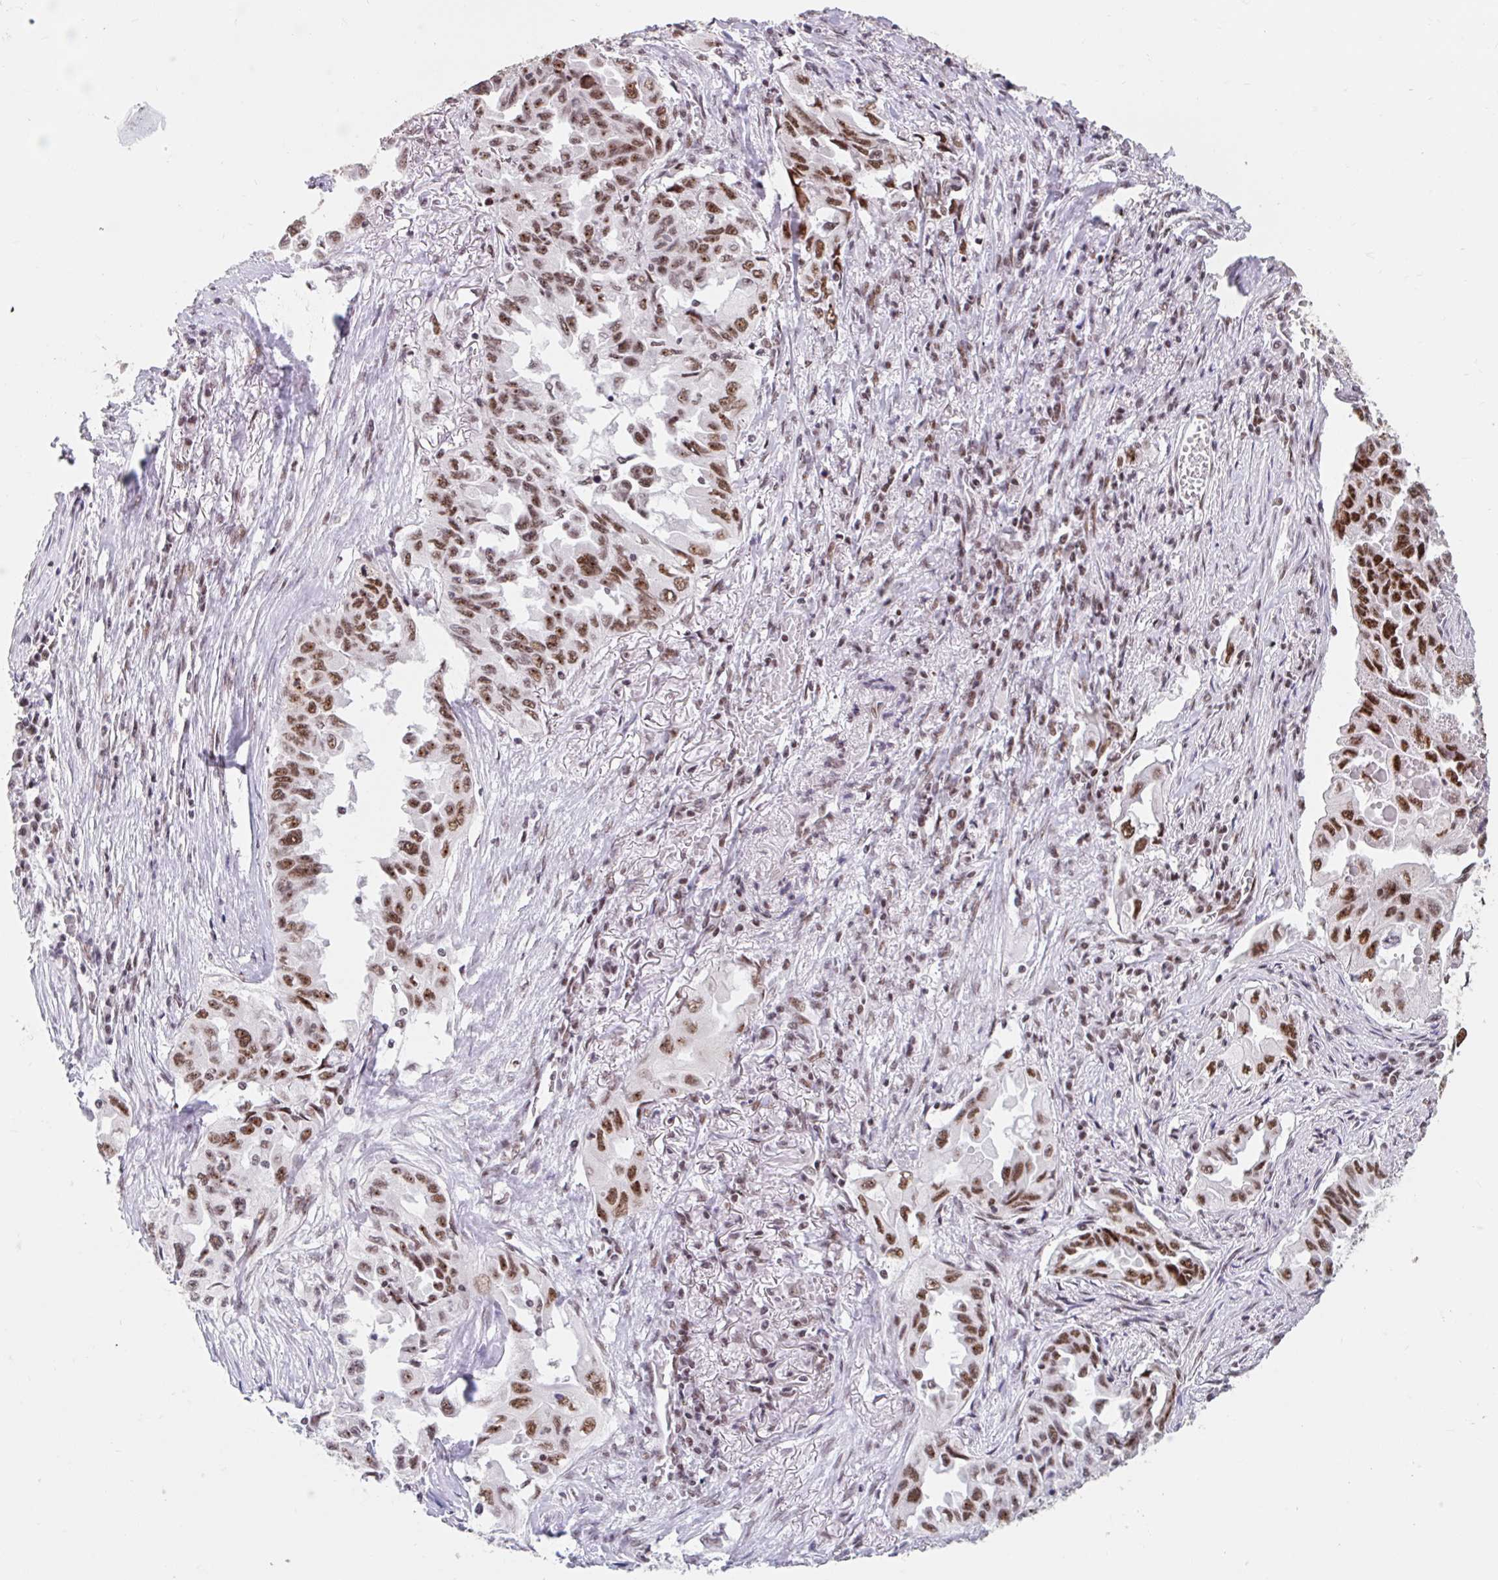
{"staining": {"intensity": "moderate", "quantity": ">75%", "location": "nuclear"}, "tissue": "lung cancer", "cell_type": "Tumor cells", "image_type": "cancer", "snomed": [{"axis": "morphology", "description": "Adenocarcinoma, NOS"}, {"axis": "topography", "description": "Lung"}], "caption": "Immunohistochemical staining of human lung cancer (adenocarcinoma) displays moderate nuclear protein positivity in about >75% of tumor cells. The protein is shown in brown color, while the nuclei are stained blue.", "gene": "SRSF10", "patient": {"sex": "female", "age": 51}}